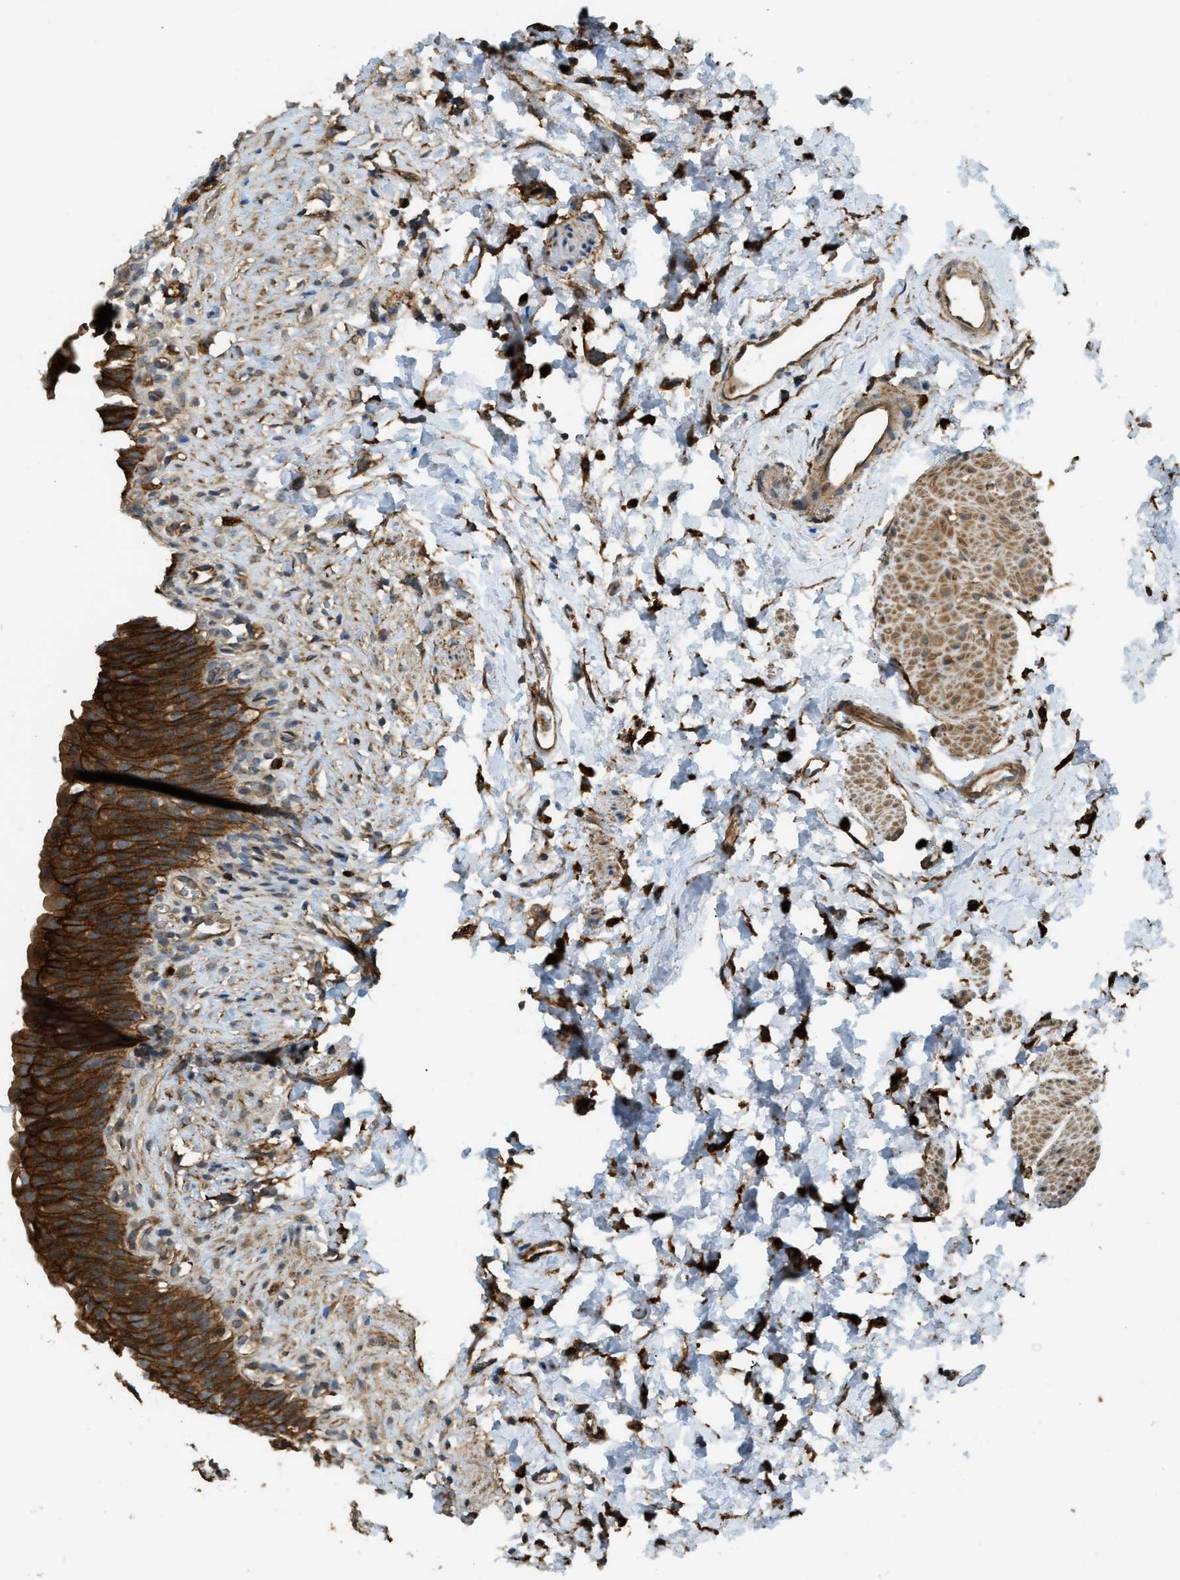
{"staining": {"intensity": "strong", "quantity": ">75%", "location": "cytoplasmic/membranous"}, "tissue": "urinary bladder", "cell_type": "Urothelial cells", "image_type": "normal", "snomed": [{"axis": "morphology", "description": "Normal tissue, NOS"}, {"axis": "topography", "description": "Urinary bladder"}], "caption": "Protein expression analysis of unremarkable urinary bladder exhibits strong cytoplasmic/membranous positivity in approximately >75% of urothelial cells. The staining was performed using DAB (3,3'-diaminobenzidine) to visualize the protein expression in brown, while the nuclei were stained in blue with hematoxylin (Magnification: 20x).", "gene": "BAG4", "patient": {"sex": "female", "age": 79}}